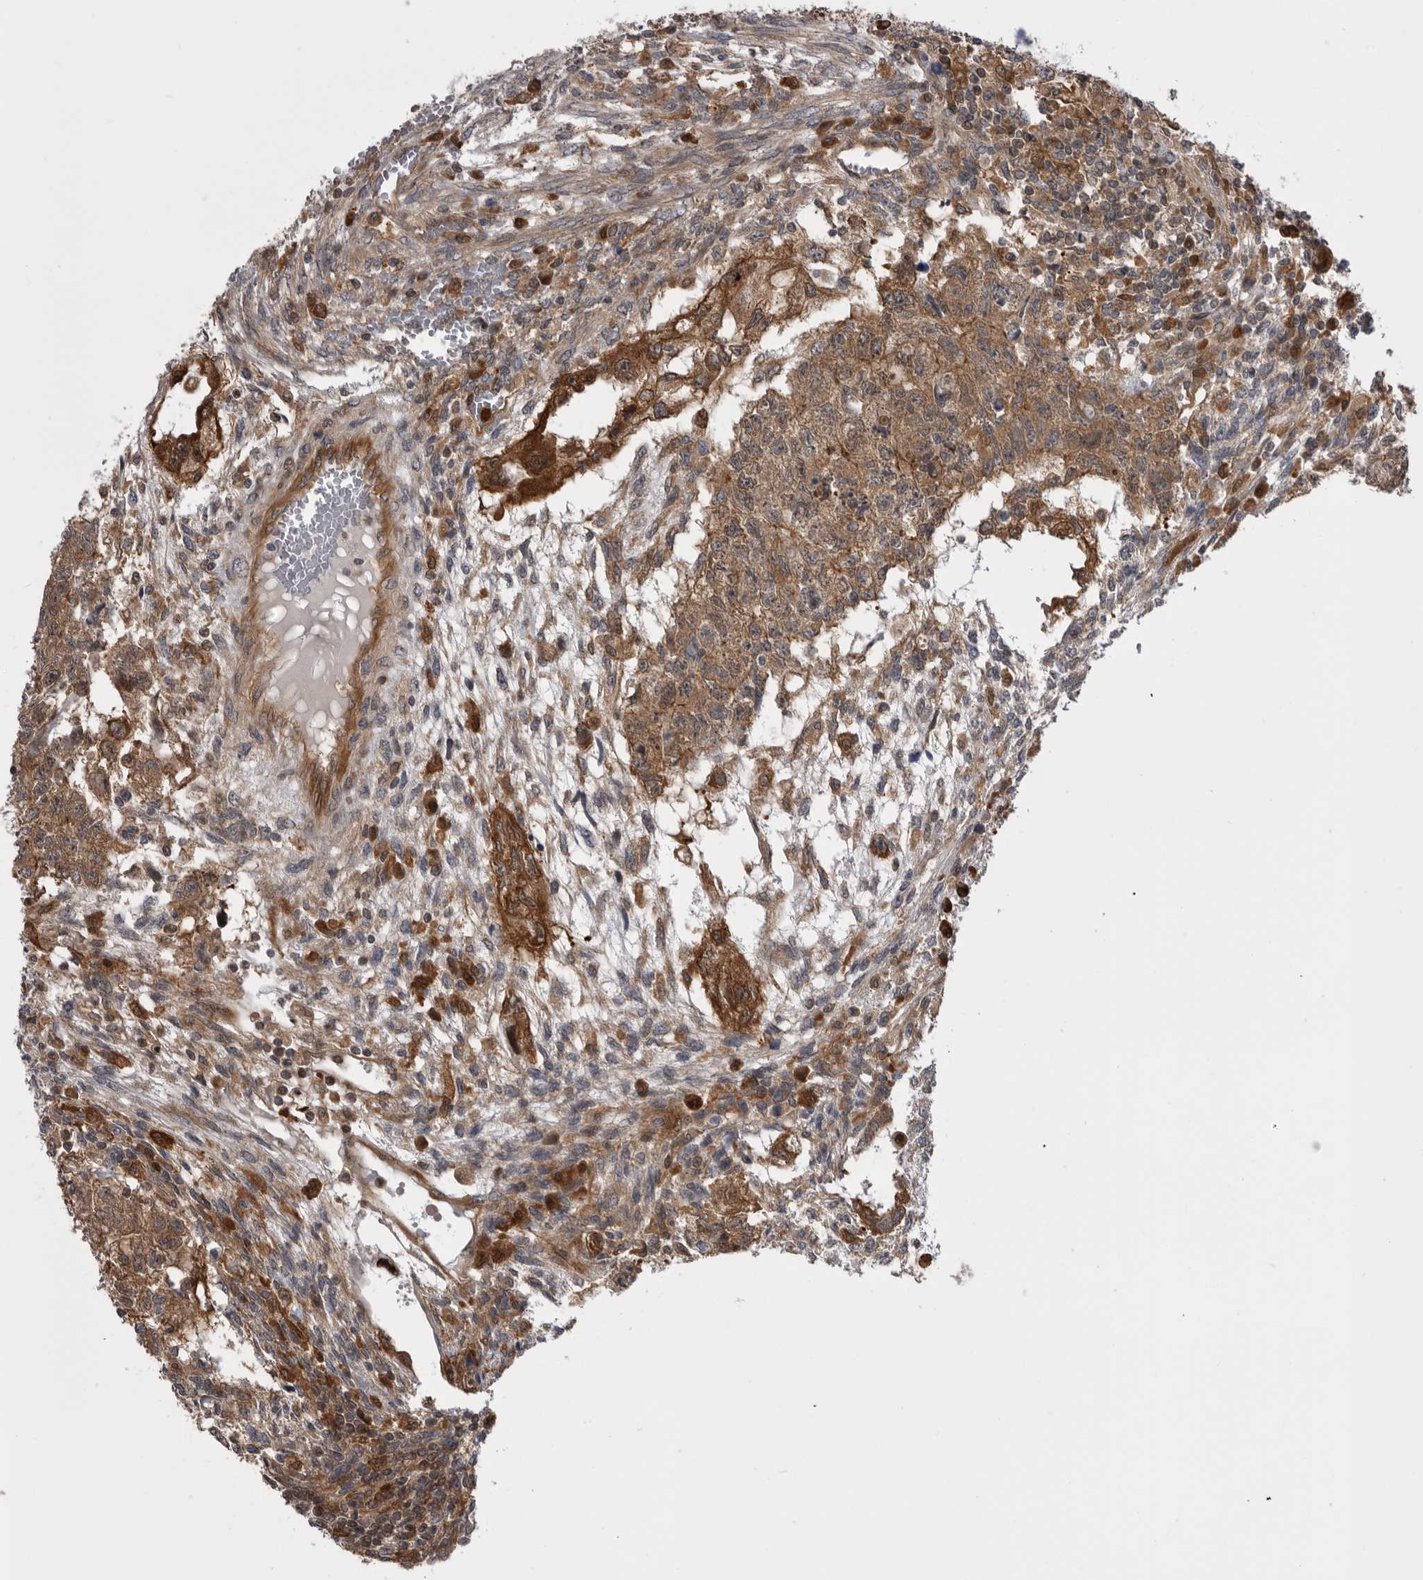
{"staining": {"intensity": "moderate", "quantity": ">75%", "location": "cytoplasmic/membranous"}, "tissue": "testis cancer", "cell_type": "Tumor cells", "image_type": "cancer", "snomed": [{"axis": "morphology", "description": "Normal tissue, NOS"}, {"axis": "morphology", "description": "Carcinoma, Embryonal, NOS"}, {"axis": "topography", "description": "Testis"}], "caption": "Human testis embryonal carcinoma stained for a protein (brown) displays moderate cytoplasmic/membranous positive positivity in about >75% of tumor cells.", "gene": "RAB3GAP2", "patient": {"sex": "male", "age": 36}}